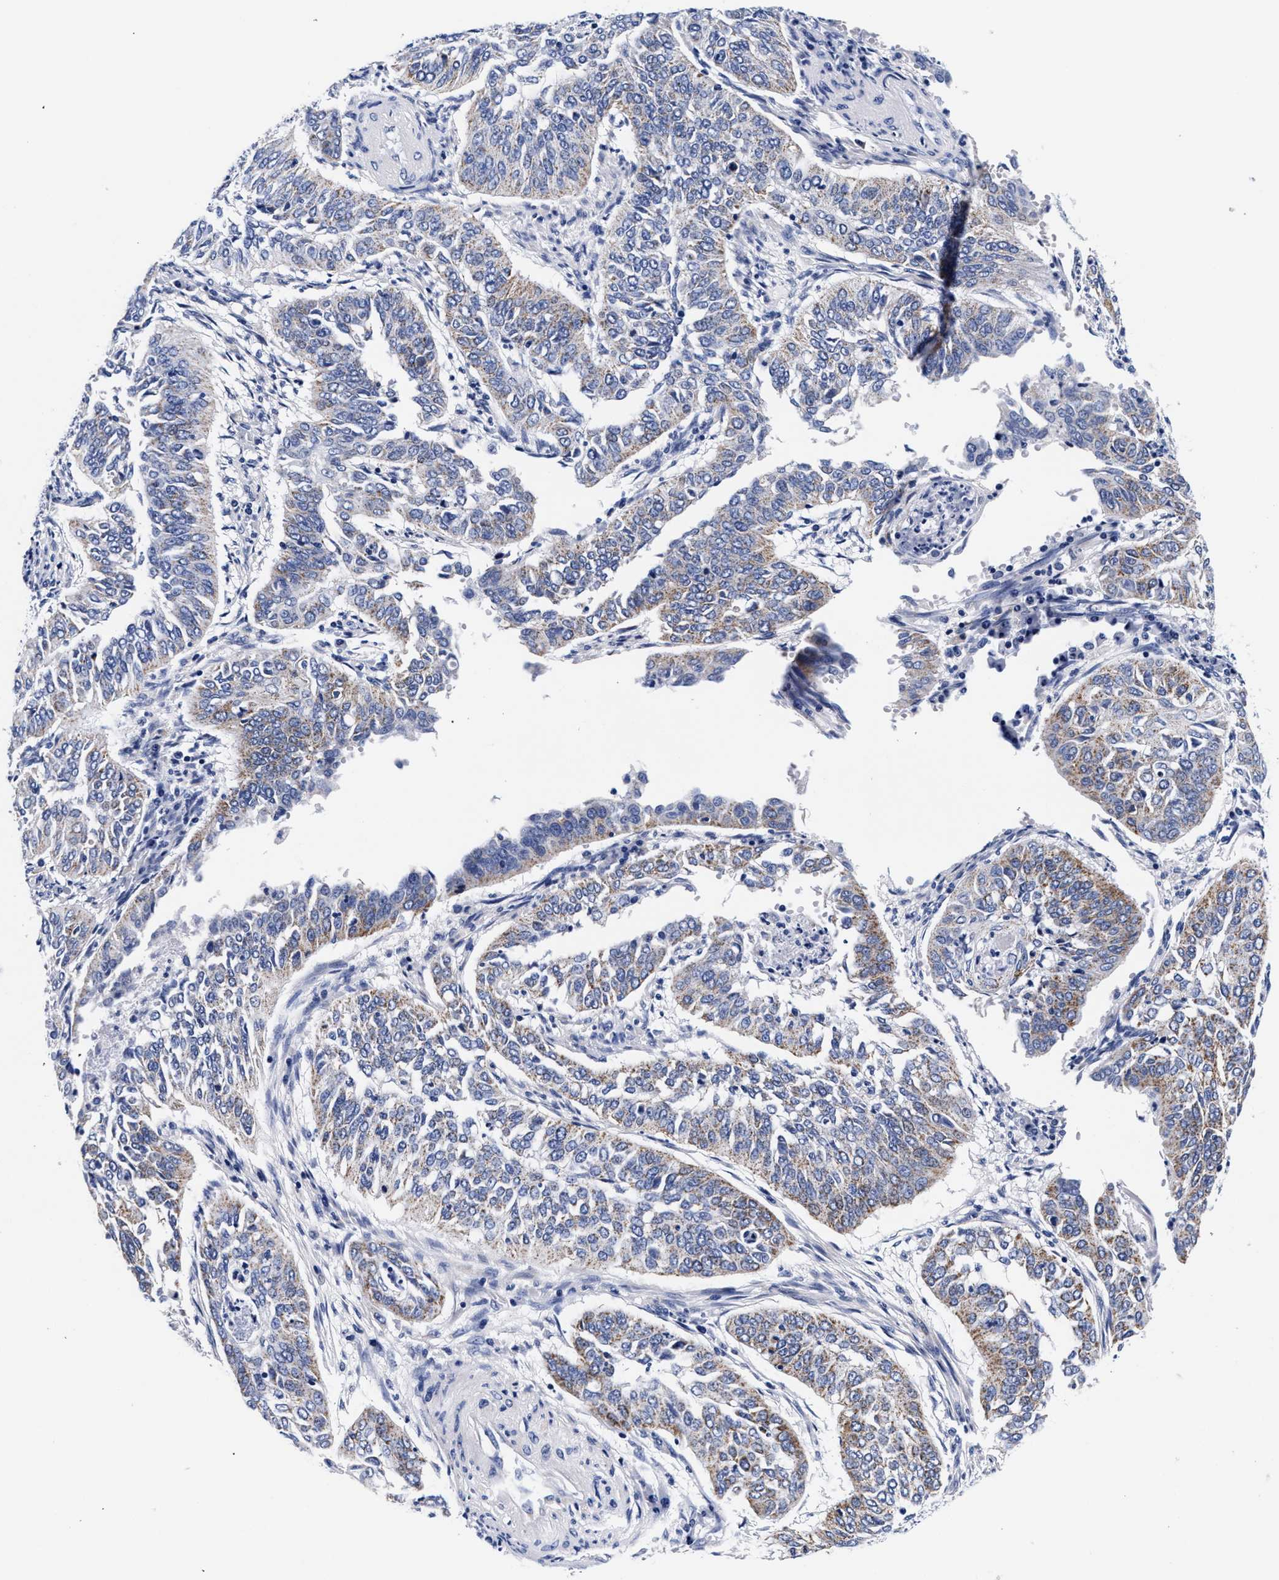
{"staining": {"intensity": "weak", "quantity": "25%-75%", "location": "cytoplasmic/membranous"}, "tissue": "cervical cancer", "cell_type": "Tumor cells", "image_type": "cancer", "snomed": [{"axis": "morphology", "description": "Normal tissue, NOS"}, {"axis": "morphology", "description": "Squamous cell carcinoma, NOS"}, {"axis": "topography", "description": "Cervix"}], "caption": "Weak cytoplasmic/membranous staining for a protein is seen in approximately 25%-75% of tumor cells of squamous cell carcinoma (cervical) using immunohistochemistry (IHC).", "gene": "RAB3B", "patient": {"sex": "female", "age": 39}}